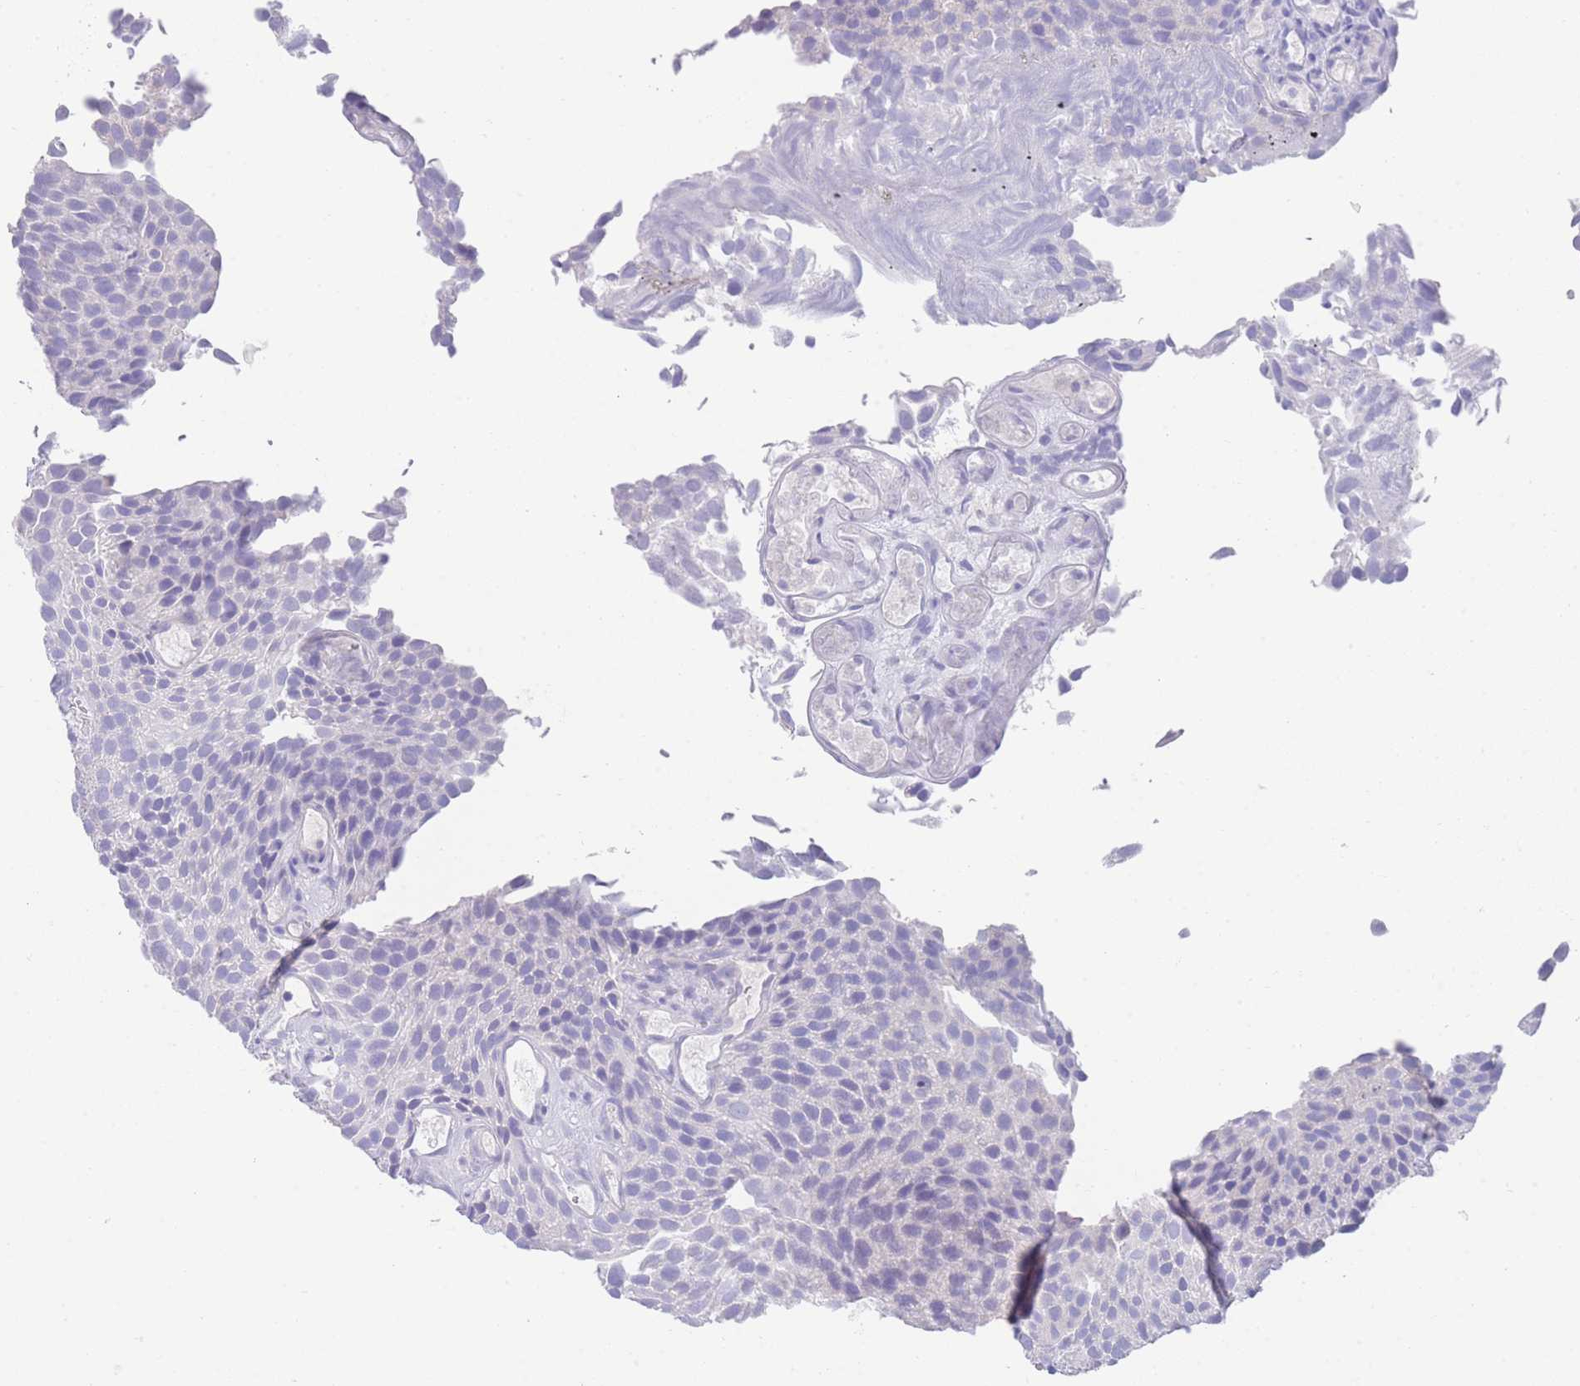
{"staining": {"intensity": "negative", "quantity": "none", "location": "none"}, "tissue": "urothelial cancer", "cell_type": "Tumor cells", "image_type": "cancer", "snomed": [{"axis": "morphology", "description": "Urothelial carcinoma, Low grade"}, {"axis": "topography", "description": "Urinary bladder"}], "caption": "Urothelial cancer was stained to show a protein in brown. There is no significant positivity in tumor cells. (DAB (3,3'-diaminobenzidine) immunohistochemistry, high magnification).", "gene": "LRRC37A", "patient": {"sex": "male", "age": 89}}